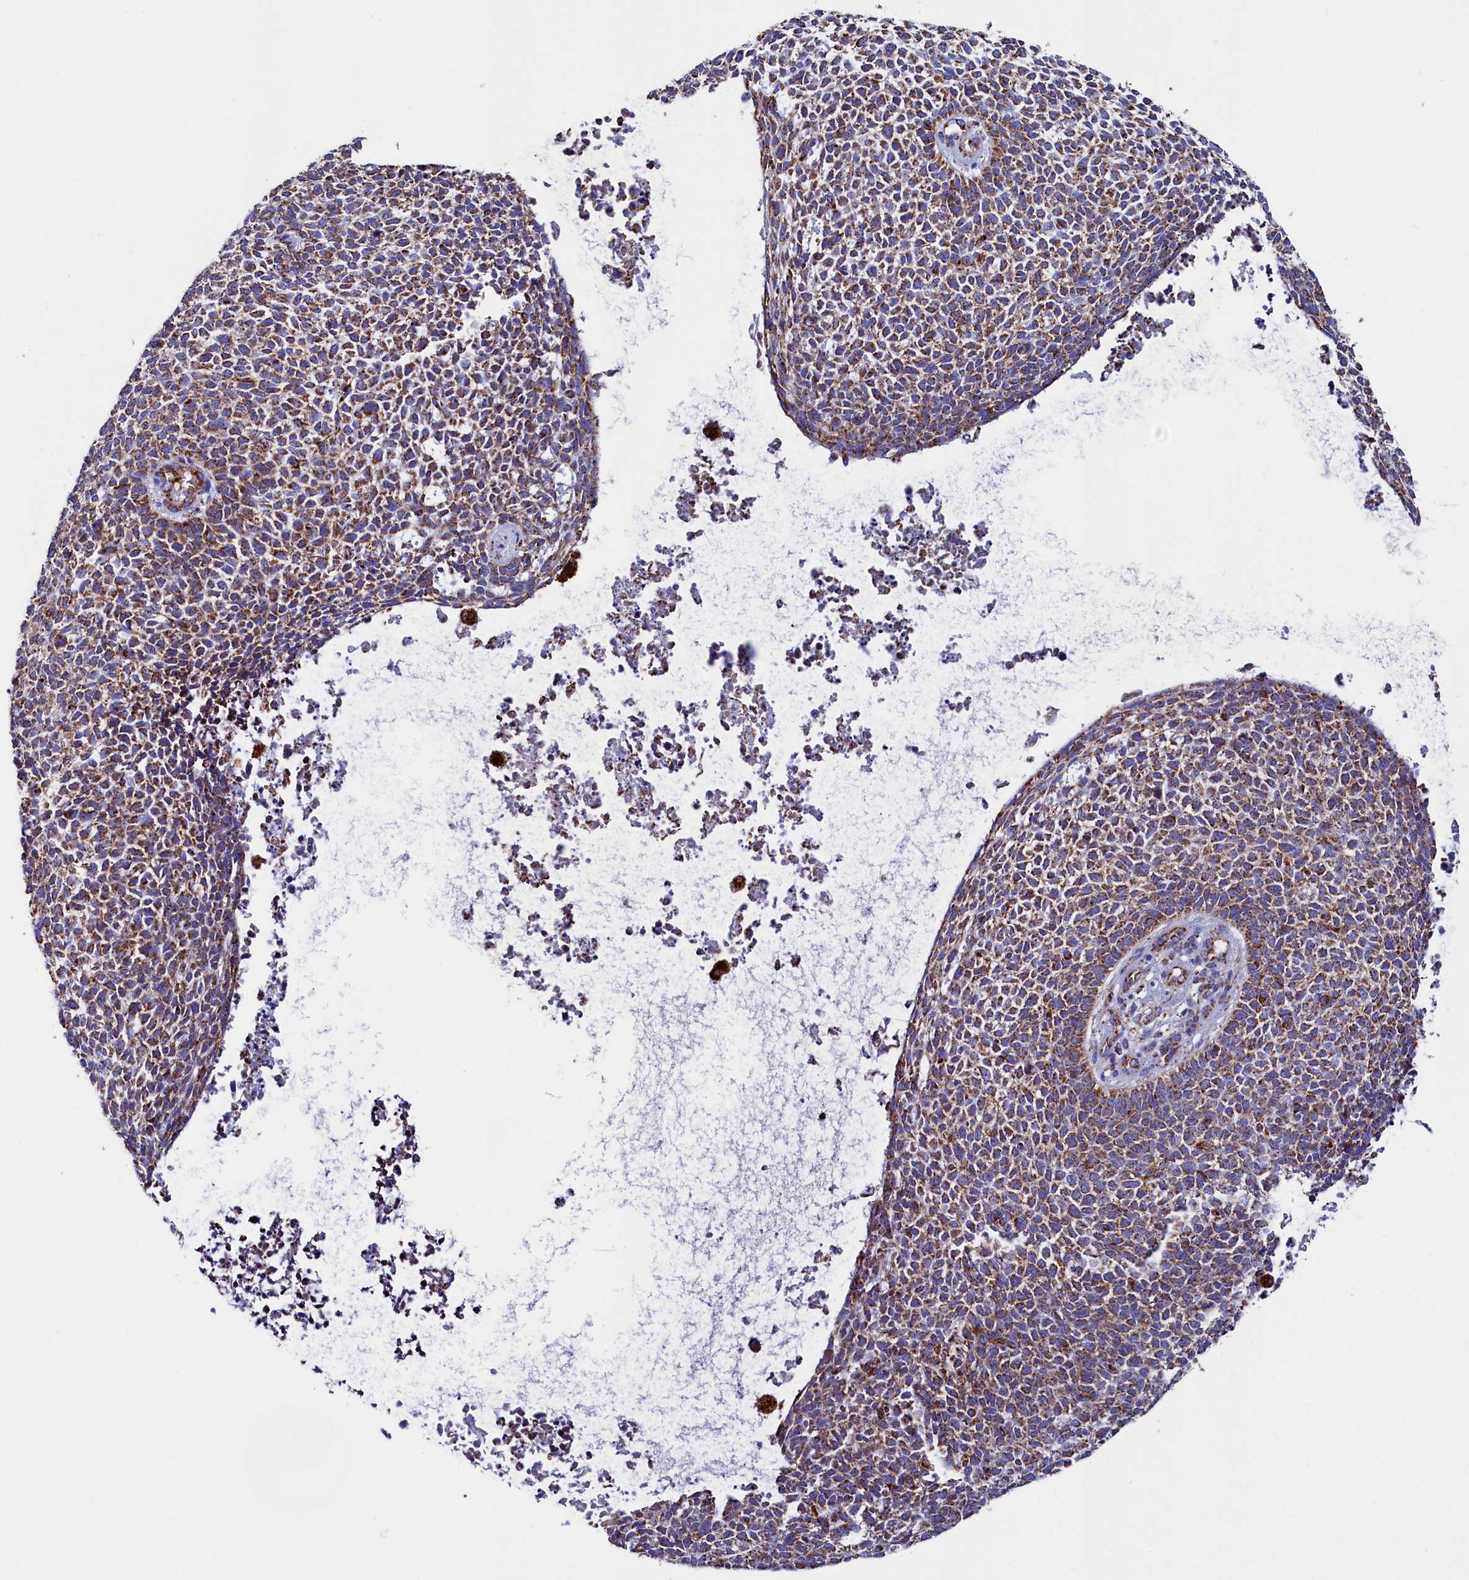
{"staining": {"intensity": "moderate", "quantity": ">75%", "location": "cytoplasmic/membranous"}, "tissue": "skin cancer", "cell_type": "Tumor cells", "image_type": "cancer", "snomed": [{"axis": "morphology", "description": "Basal cell carcinoma"}, {"axis": "topography", "description": "Skin"}], "caption": "Immunohistochemistry (IHC) (DAB) staining of basal cell carcinoma (skin) reveals moderate cytoplasmic/membranous protein staining in approximately >75% of tumor cells. (IHC, brightfield microscopy, high magnification).", "gene": "SLC39A3", "patient": {"sex": "female", "age": 84}}